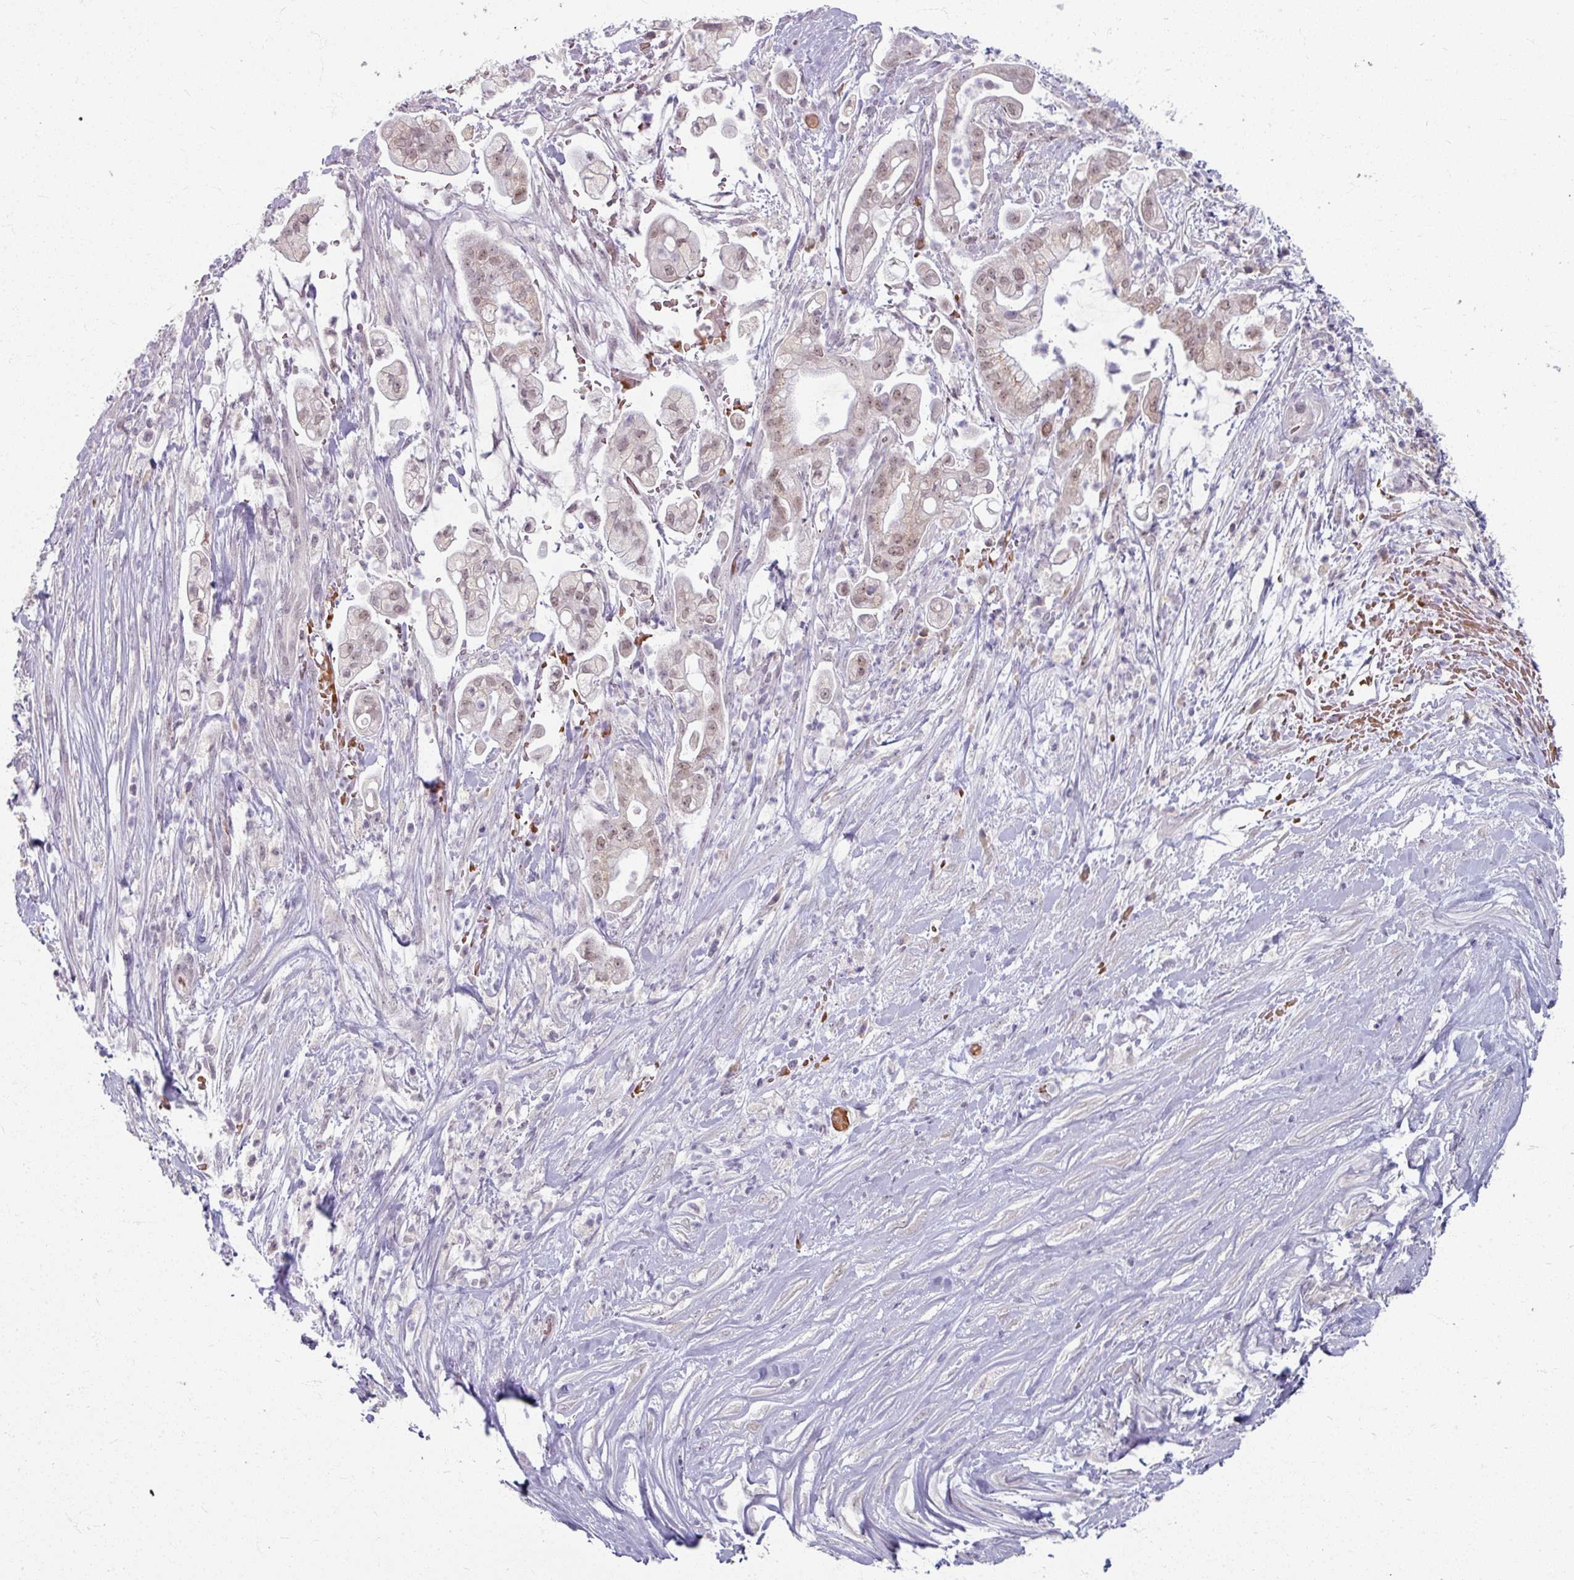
{"staining": {"intensity": "weak", "quantity": "<25%", "location": "nuclear"}, "tissue": "pancreatic cancer", "cell_type": "Tumor cells", "image_type": "cancer", "snomed": [{"axis": "morphology", "description": "Adenocarcinoma, NOS"}, {"axis": "topography", "description": "Pancreas"}], "caption": "There is no significant expression in tumor cells of pancreatic cancer.", "gene": "KMT5C", "patient": {"sex": "female", "age": 69}}